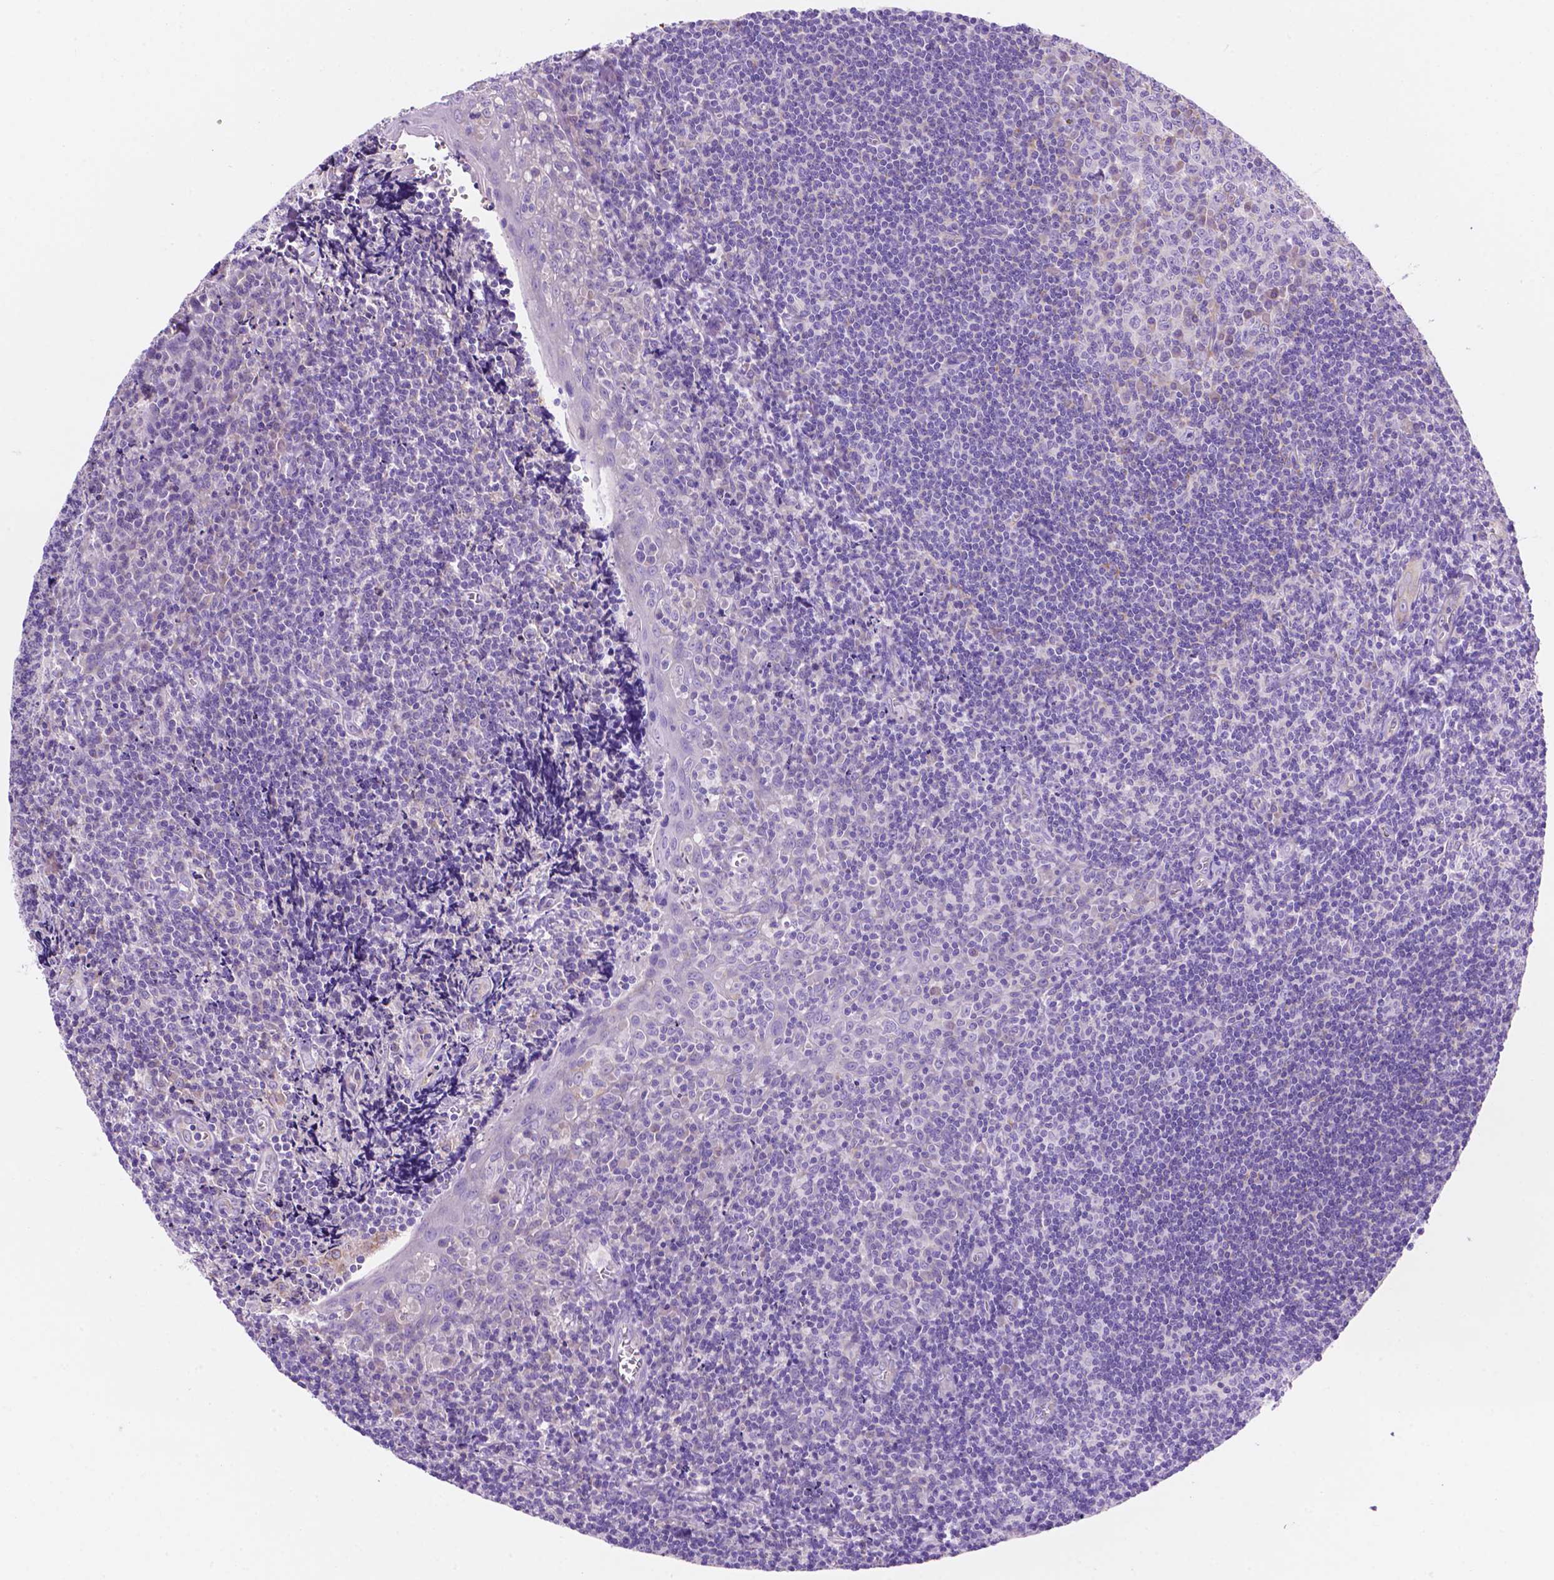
{"staining": {"intensity": "weak", "quantity": "<25%", "location": "cytoplasmic/membranous"}, "tissue": "tonsil", "cell_type": "Germinal center cells", "image_type": "normal", "snomed": [{"axis": "morphology", "description": "Normal tissue, NOS"}, {"axis": "morphology", "description": "Inflammation, NOS"}, {"axis": "topography", "description": "Tonsil"}], "caption": "This histopathology image is of benign tonsil stained with immunohistochemistry (IHC) to label a protein in brown with the nuclei are counter-stained blue. There is no positivity in germinal center cells.", "gene": "CEACAM7", "patient": {"sex": "female", "age": 31}}